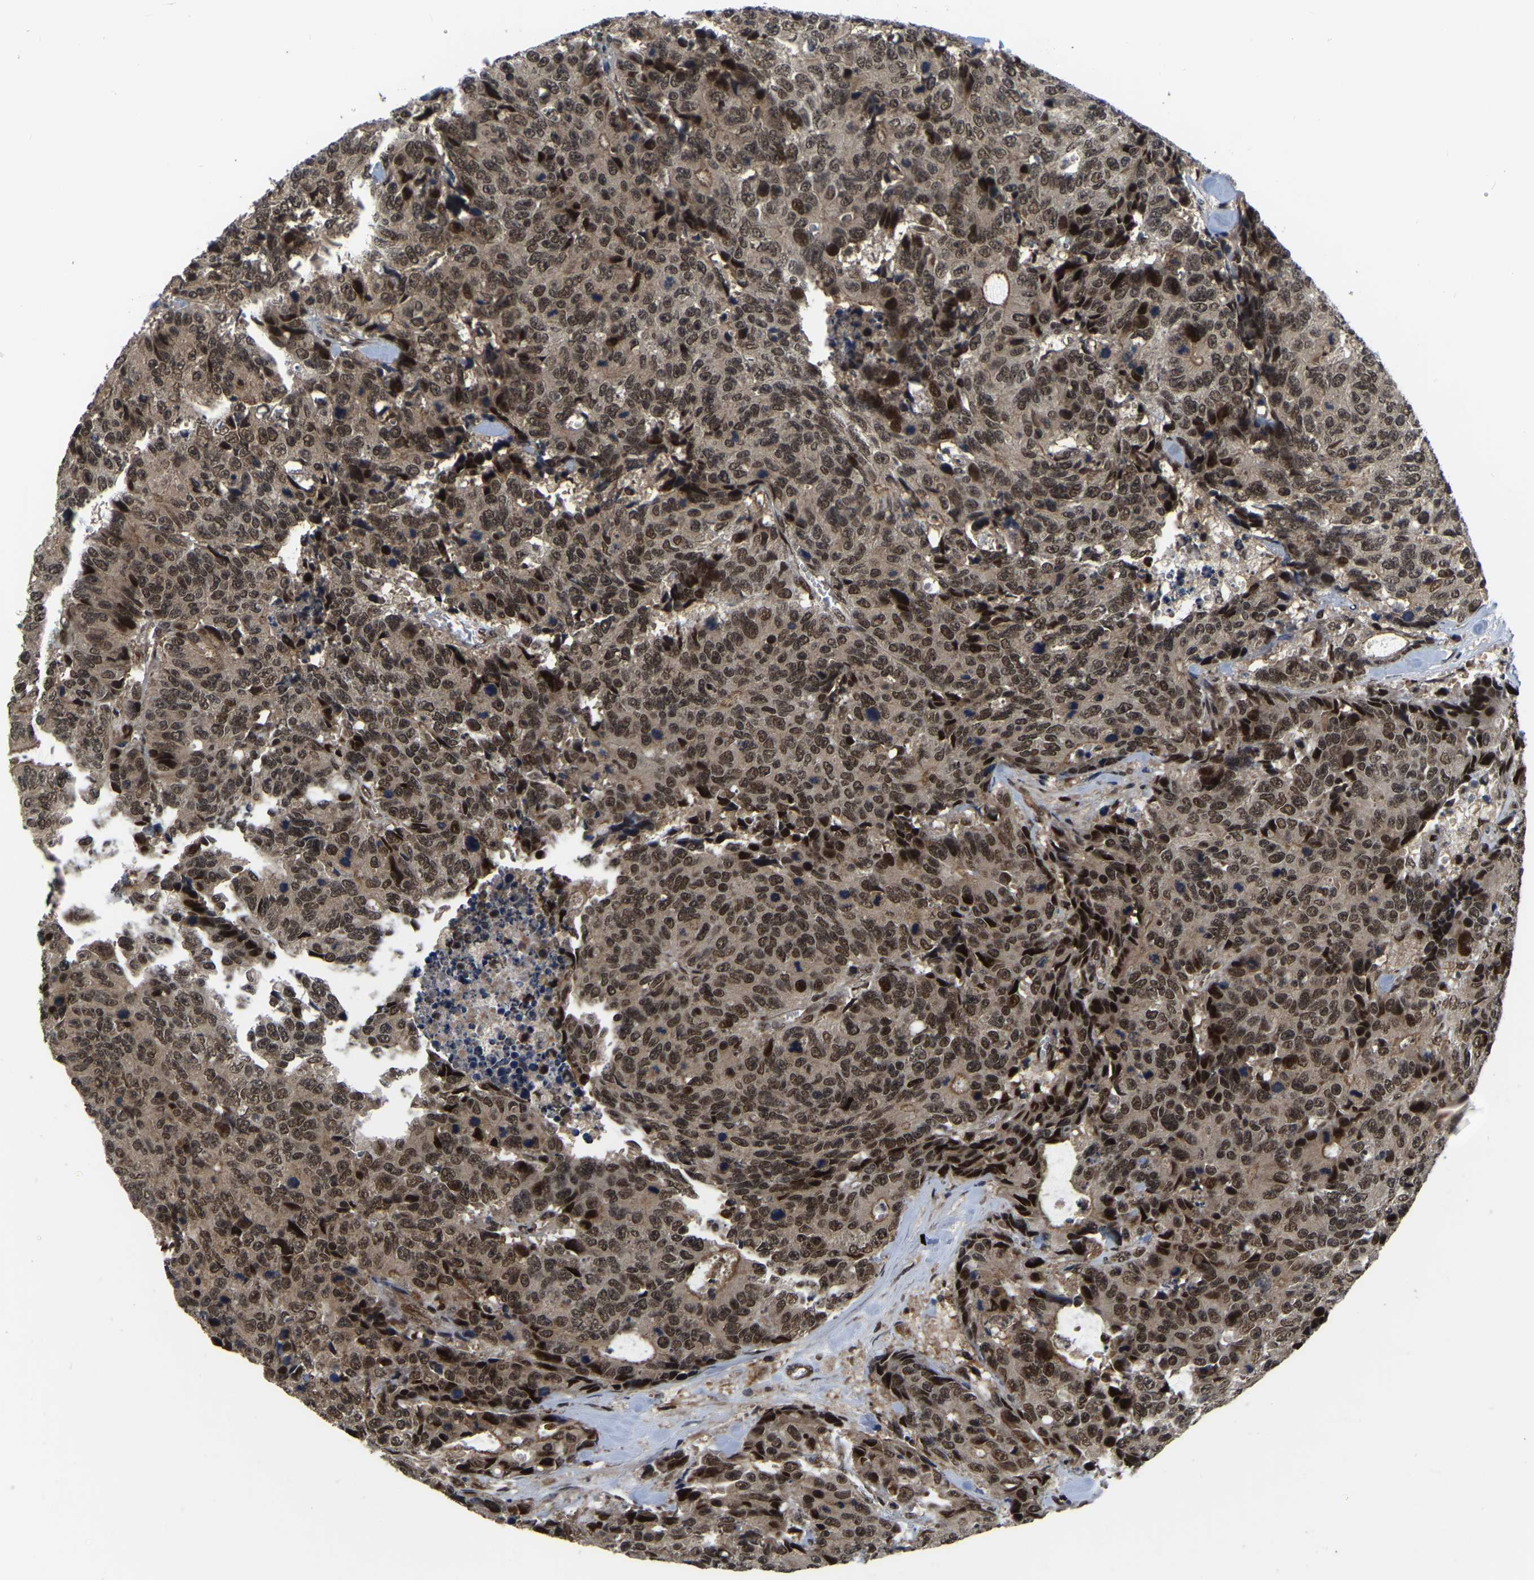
{"staining": {"intensity": "strong", "quantity": ">75%", "location": "nuclear"}, "tissue": "colorectal cancer", "cell_type": "Tumor cells", "image_type": "cancer", "snomed": [{"axis": "morphology", "description": "Adenocarcinoma, NOS"}, {"axis": "topography", "description": "Colon"}], "caption": "High-magnification brightfield microscopy of colorectal cancer (adenocarcinoma) stained with DAB (brown) and counterstained with hematoxylin (blue). tumor cells exhibit strong nuclear expression is appreciated in approximately>75% of cells.", "gene": "CIAO1", "patient": {"sex": "female", "age": 86}}